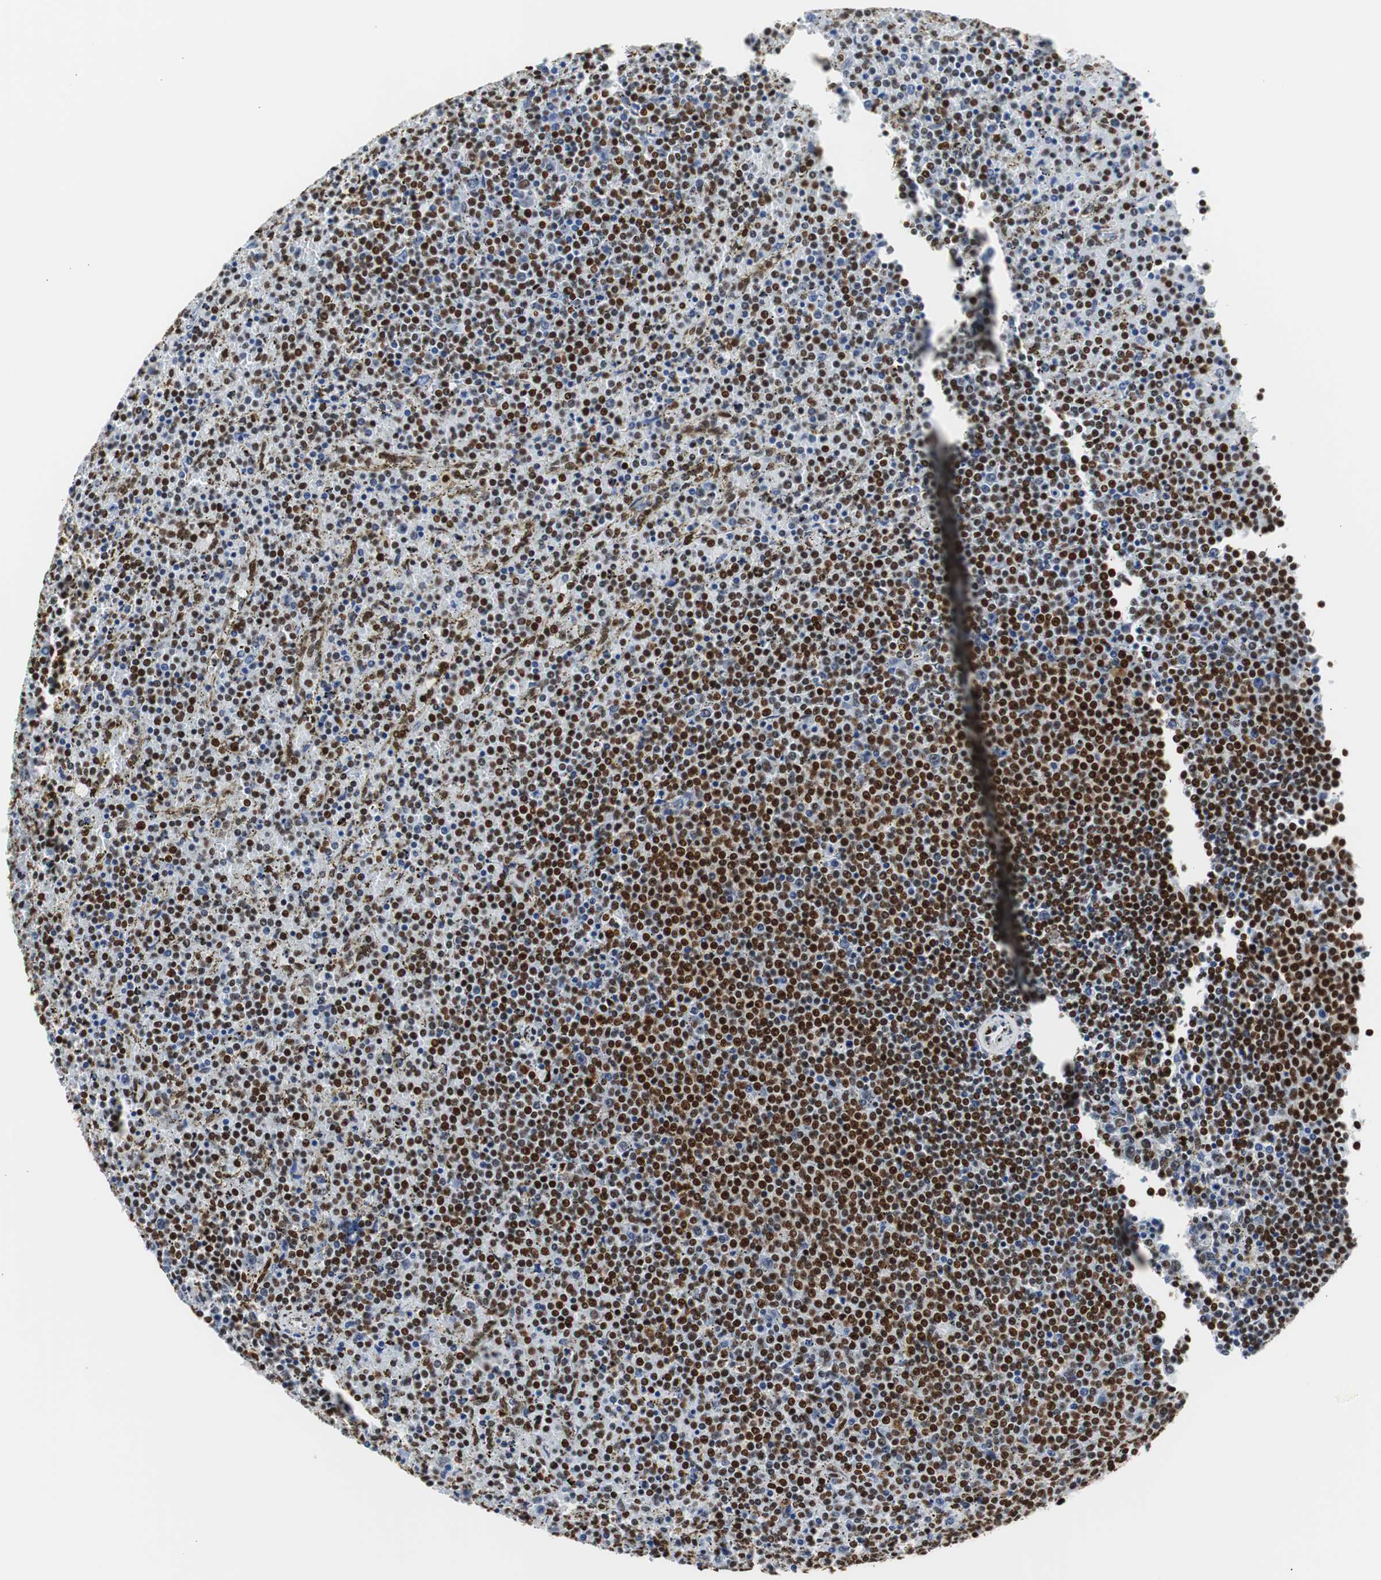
{"staining": {"intensity": "strong", "quantity": ">75%", "location": "nuclear"}, "tissue": "lymphoma", "cell_type": "Tumor cells", "image_type": "cancer", "snomed": [{"axis": "morphology", "description": "Malignant lymphoma, non-Hodgkin's type, Low grade"}, {"axis": "topography", "description": "Spleen"}], "caption": "The micrograph demonstrates a brown stain indicating the presence of a protein in the nuclear of tumor cells in malignant lymphoma, non-Hodgkin's type (low-grade).", "gene": "HNRNPH2", "patient": {"sex": "female", "age": 77}}